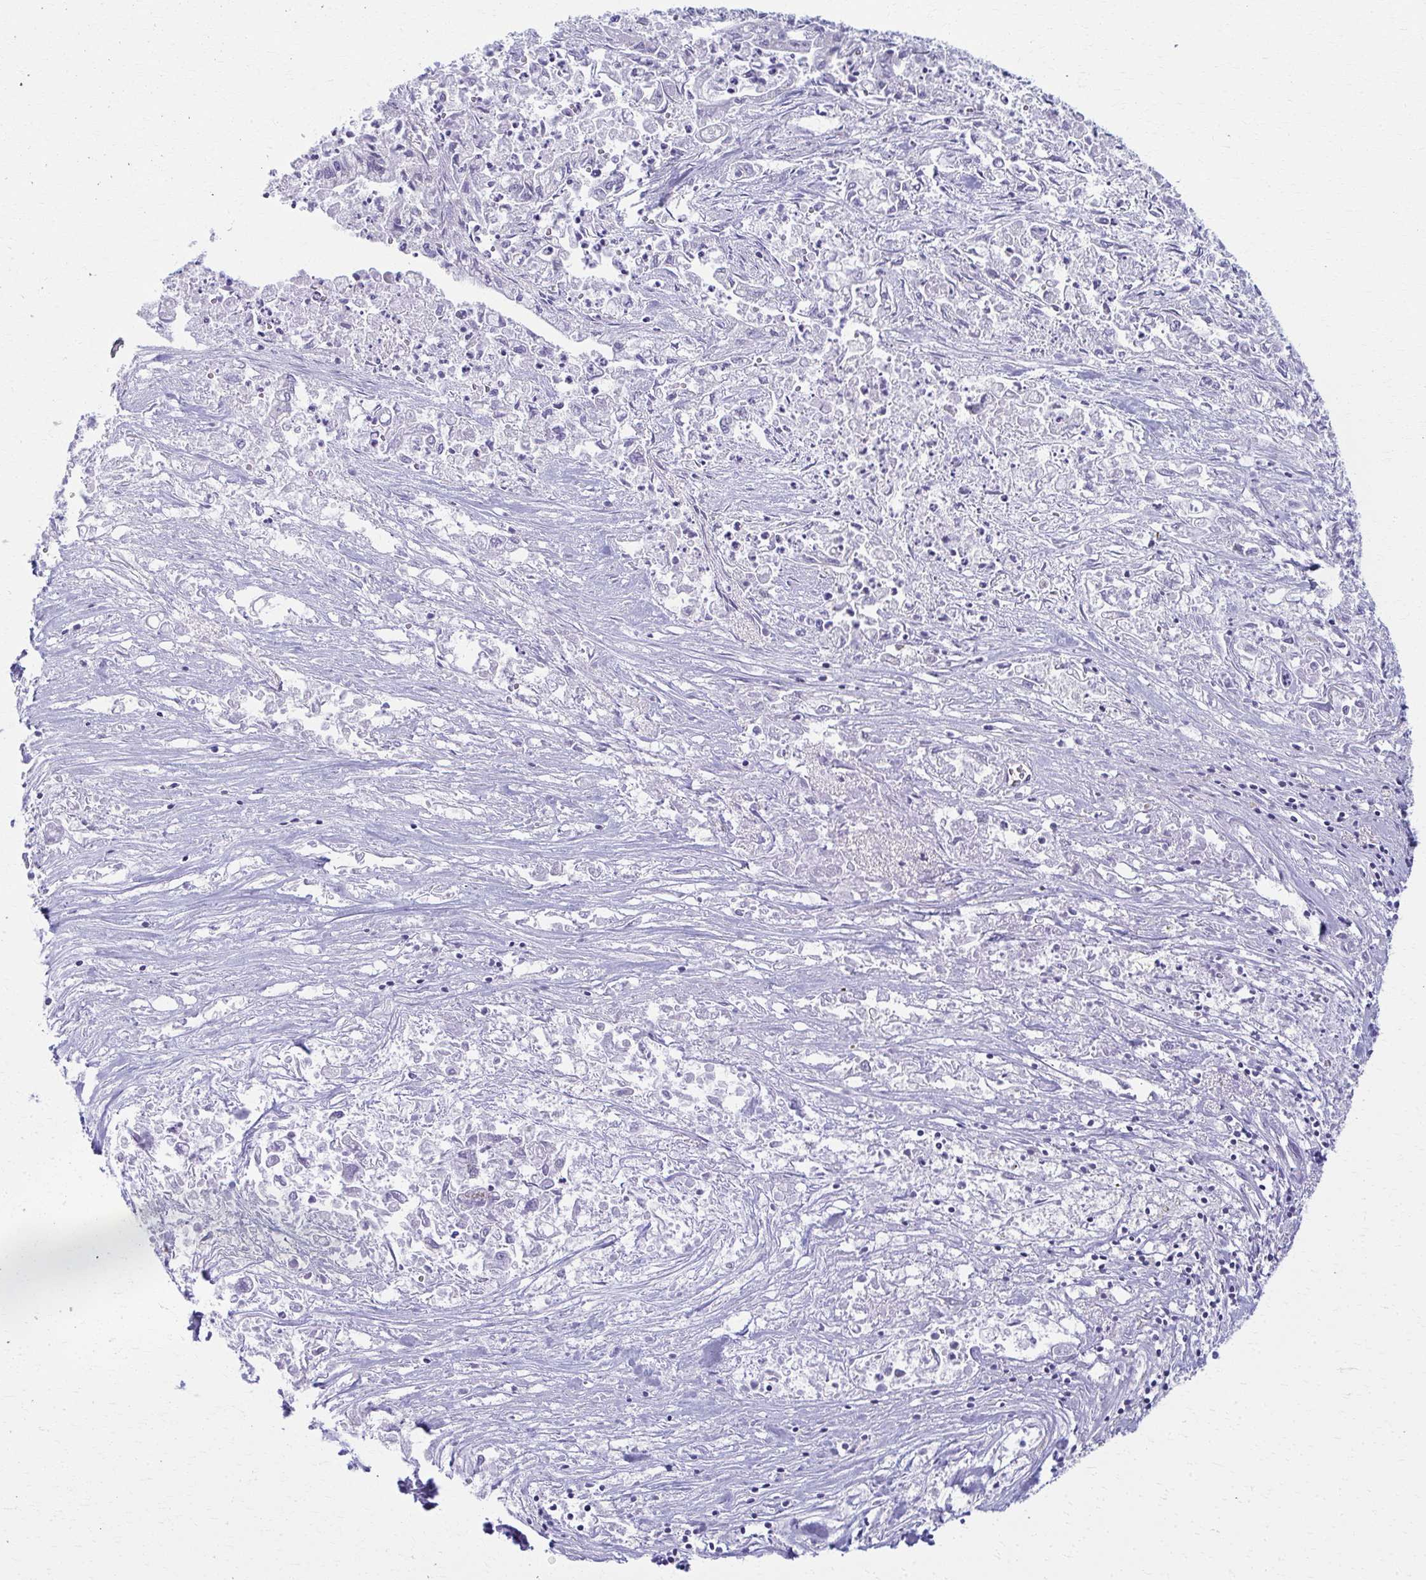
{"staining": {"intensity": "negative", "quantity": "none", "location": "none"}, "tissue": "pancreatic cancer", "cell_type": "Tumor cells", "image_type": "cancer", "snomed": [{"axis": "morphology", "description": "Adenocarcinoma, NOS"}, {"axis": "topography", "description": "Pancreas"}], "caption": "High magnification brightfield microscopy of pancreatic cancer (adenocarcinoma) stained with DAB (3,3'-diaminobenzidine) (brown) and counterstained with hematoxylin (blue): tumor cells show no significant staining.", "gene": "SCLY", "patient": {"sex": "male", "age": 72}}